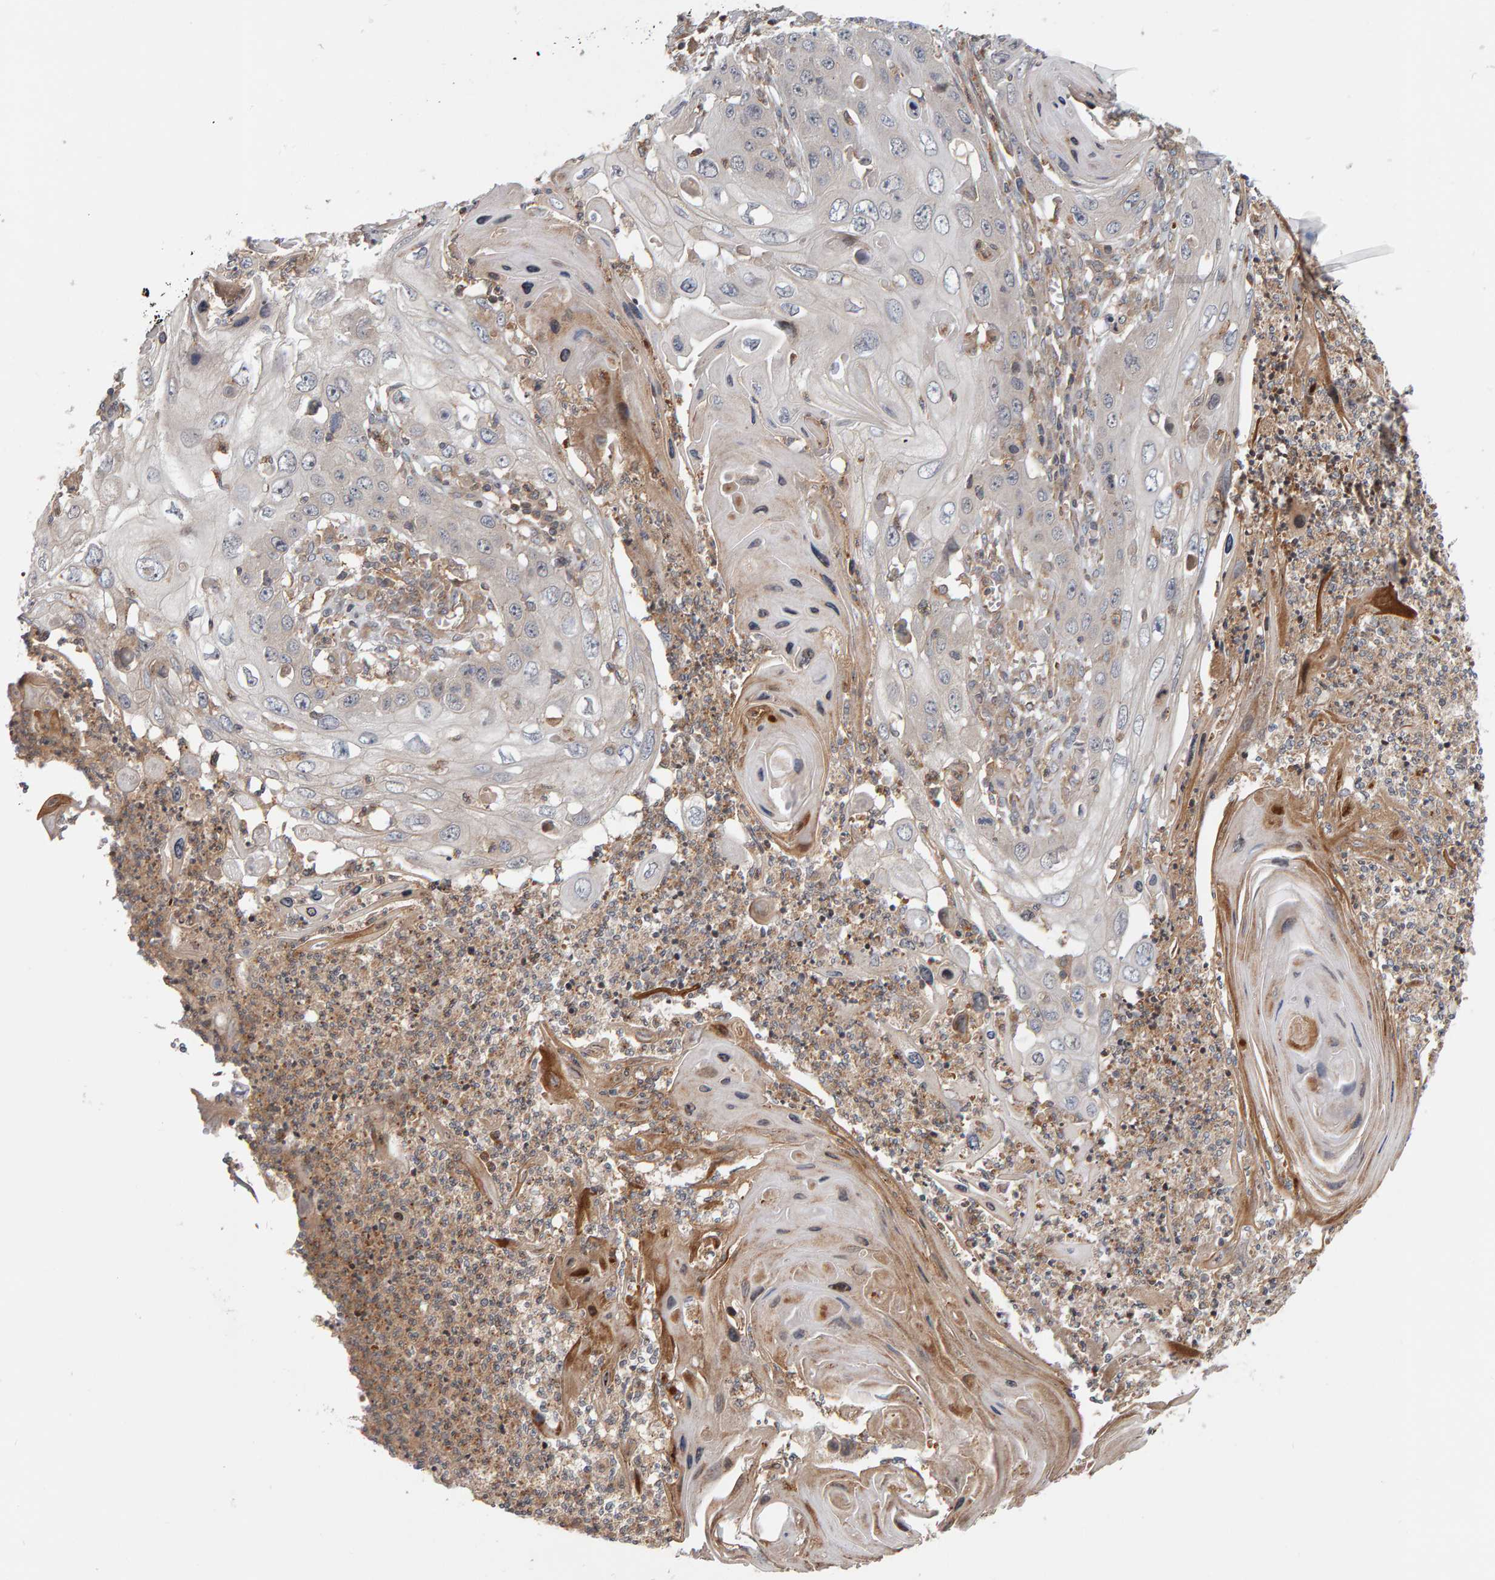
{"staining": {"intensity": "negative", "quantity": "none", "location": "none"}, "tissue": "skin cancer", "cell_type": "Tumor cells", "image_type": "cancer", "snomed": [{"axis": "morphology", "description": "Squamous cell carcinoma, NOS"}, {"axis": "topography", "description": "Skin"}], "caption": "Tumor cells are negative for protein expression in human skin cancer. Nuclei are stained in blue.", "gene": "C9orf72", "patient": {"sex": "male", "age": 55}}